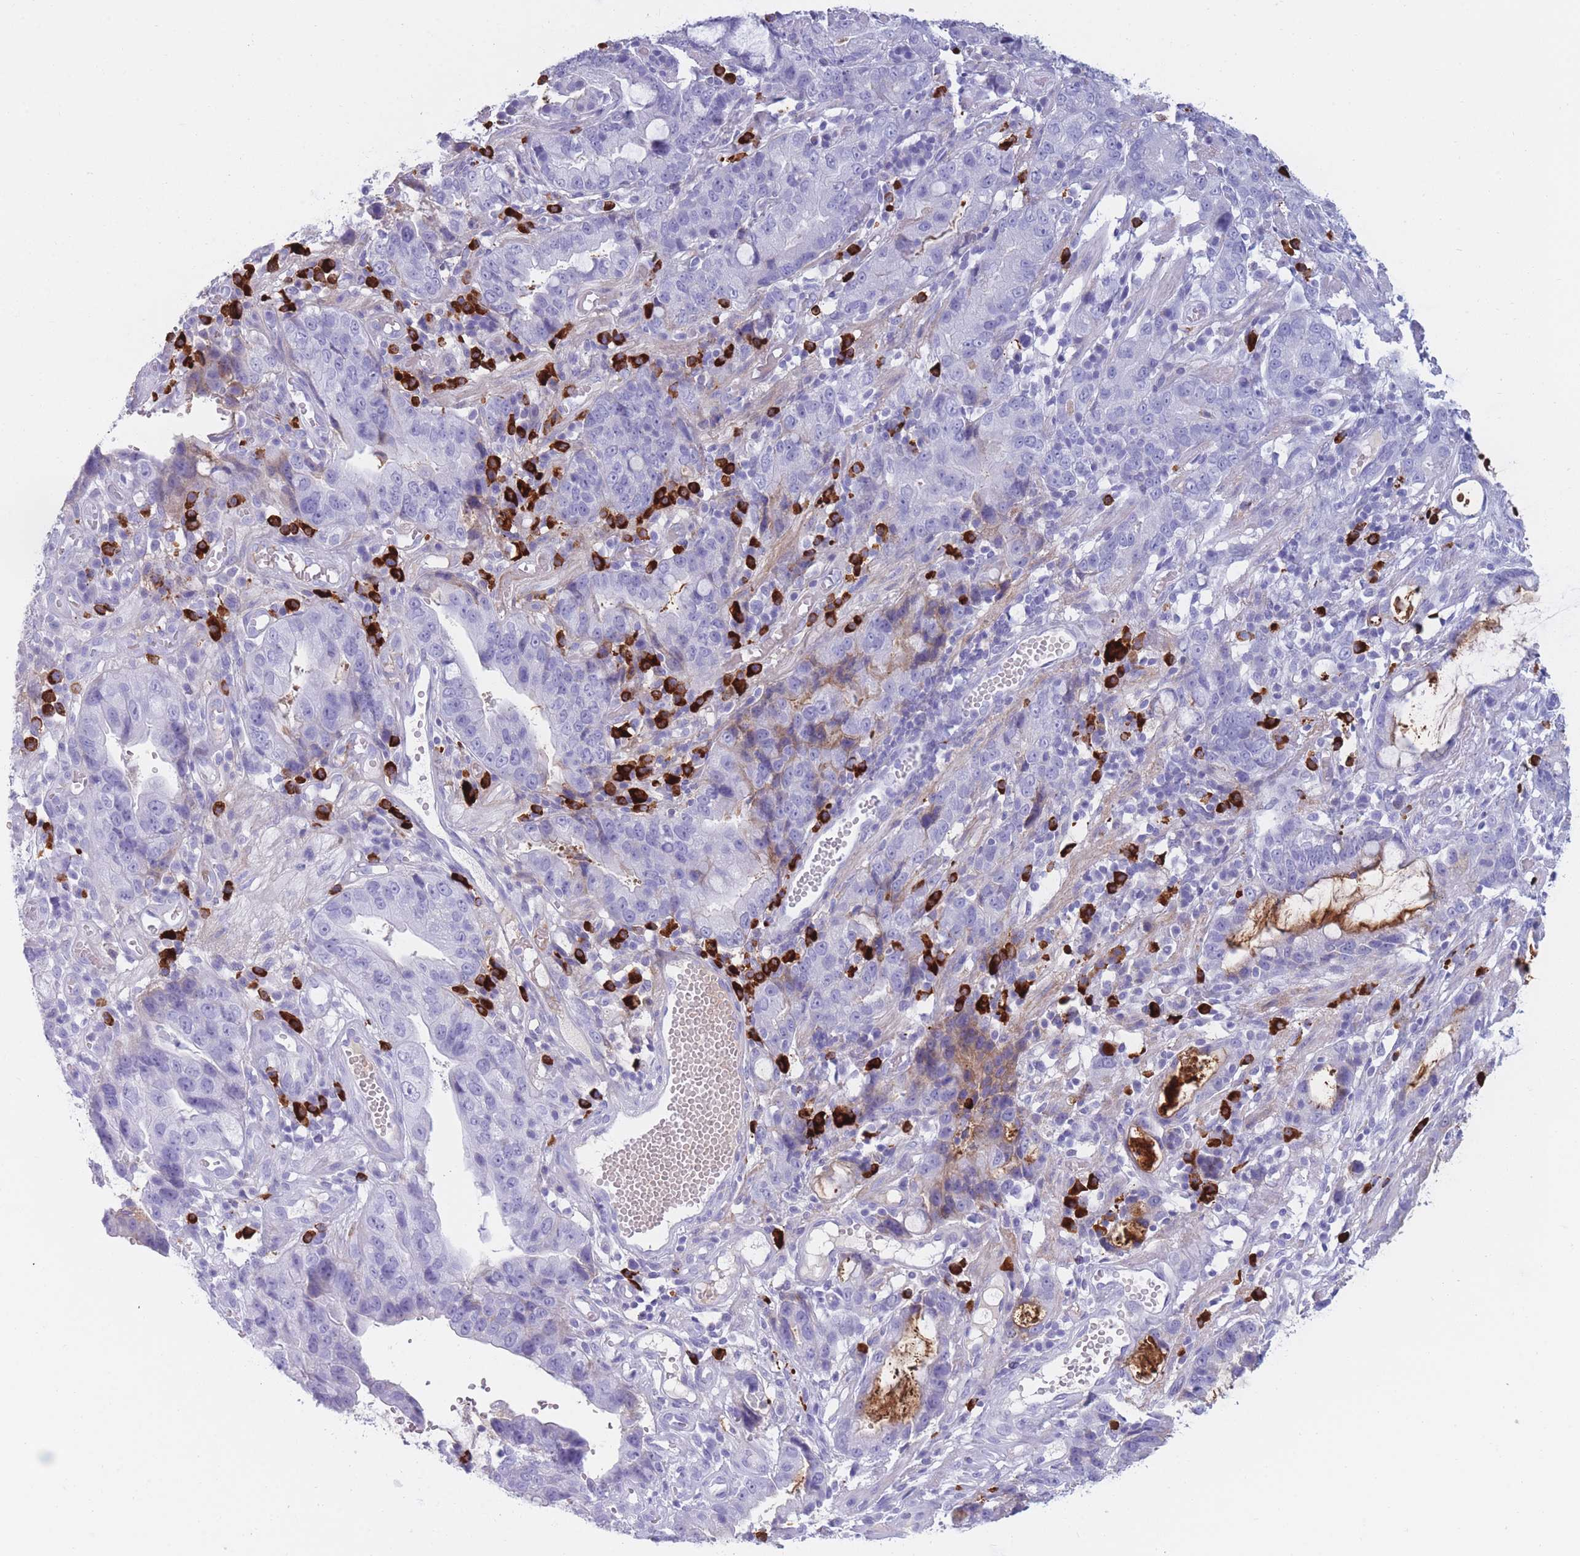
{"staining": {"intensity": "negative", "quantity": "none", "location": "none"}, "tissue": "stomach cancer", "cell_type": "Tumor cells", "image_type": "cancer", "snomed": [{"axis": "morphology", "description": "Adenocarcinoma, NOS"}, {"axis": "topography", "description": "Stomach"}], "caption": "High magnification brightfield microscopy of stomach cancer (adenocarcinoma) stained with DAB (3,3'-diaminobenzidine) (brown) and counterstained with hematoxylin (blue): tumor cells show no significant staining. (Stains: DAB (3,3'-diaminobenzidine) IHC with hematoxylin counter stain, Microscopy: brightfield microscopy at high magnification).", "gene": "TNFSF11", "patient": {"sex": "male", "age": 55}}